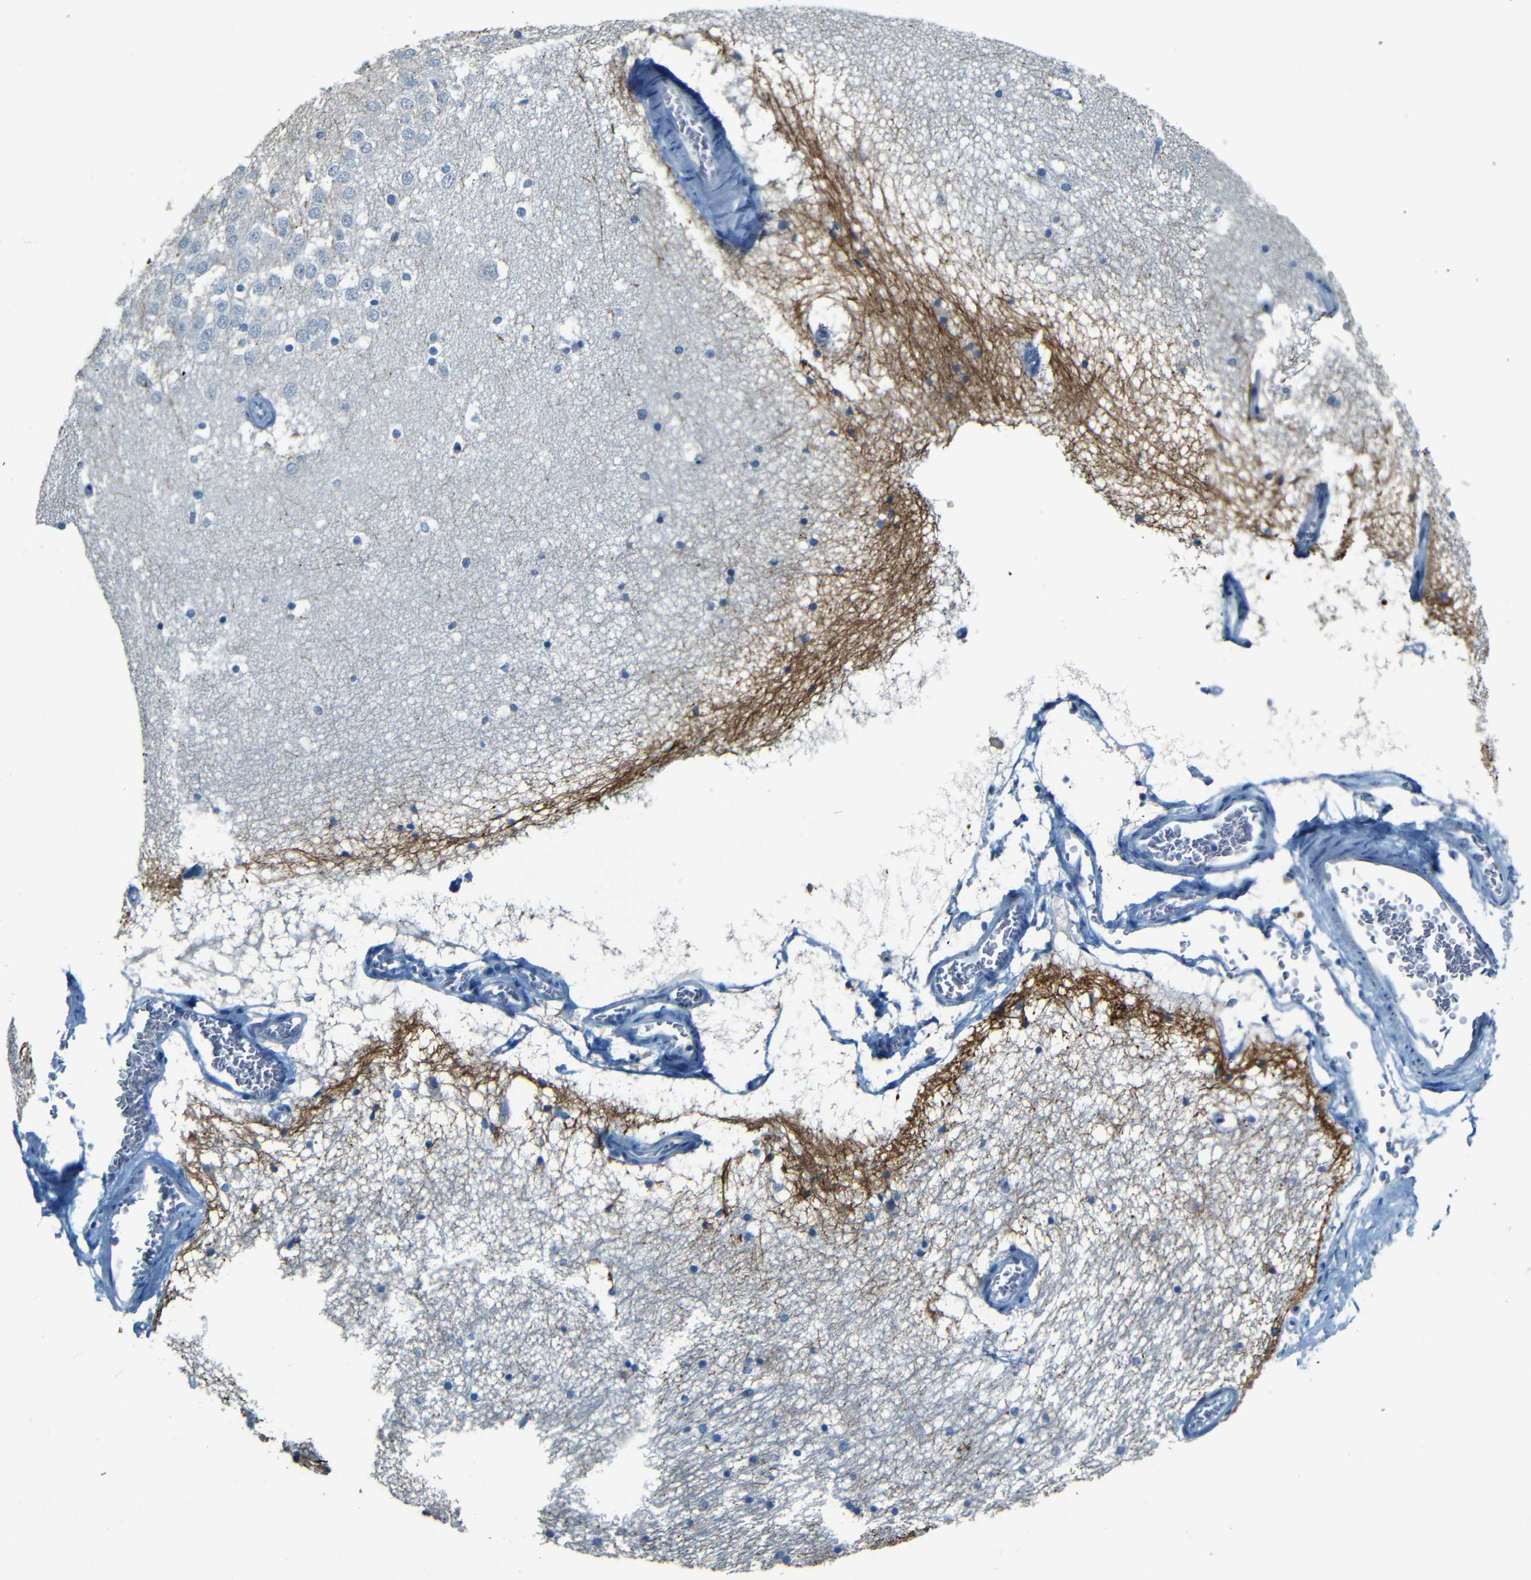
{"staining": {"intensity": "negative", "quantity": "none", "location": "none"}, "tissue": "hippocampus", "cell_type": "Glial cells", "image_type": "normal", "snomed": [{"axis": "morphology", "description": "Normal tissue, NOS"}, {"axis": "topography", "description": "Hippocampus"}], "caption": "Image shows no significant protein positivity in glial cells of normal hippocampus. Brightfield microscopy of IHC stained with DAB (3,3'-diaminobenzidine) (brown) and hematoxylin (blue), captured at high magnification.", "gene": "ZMAT1", "patient": {"sex": "male", "age": 45}}